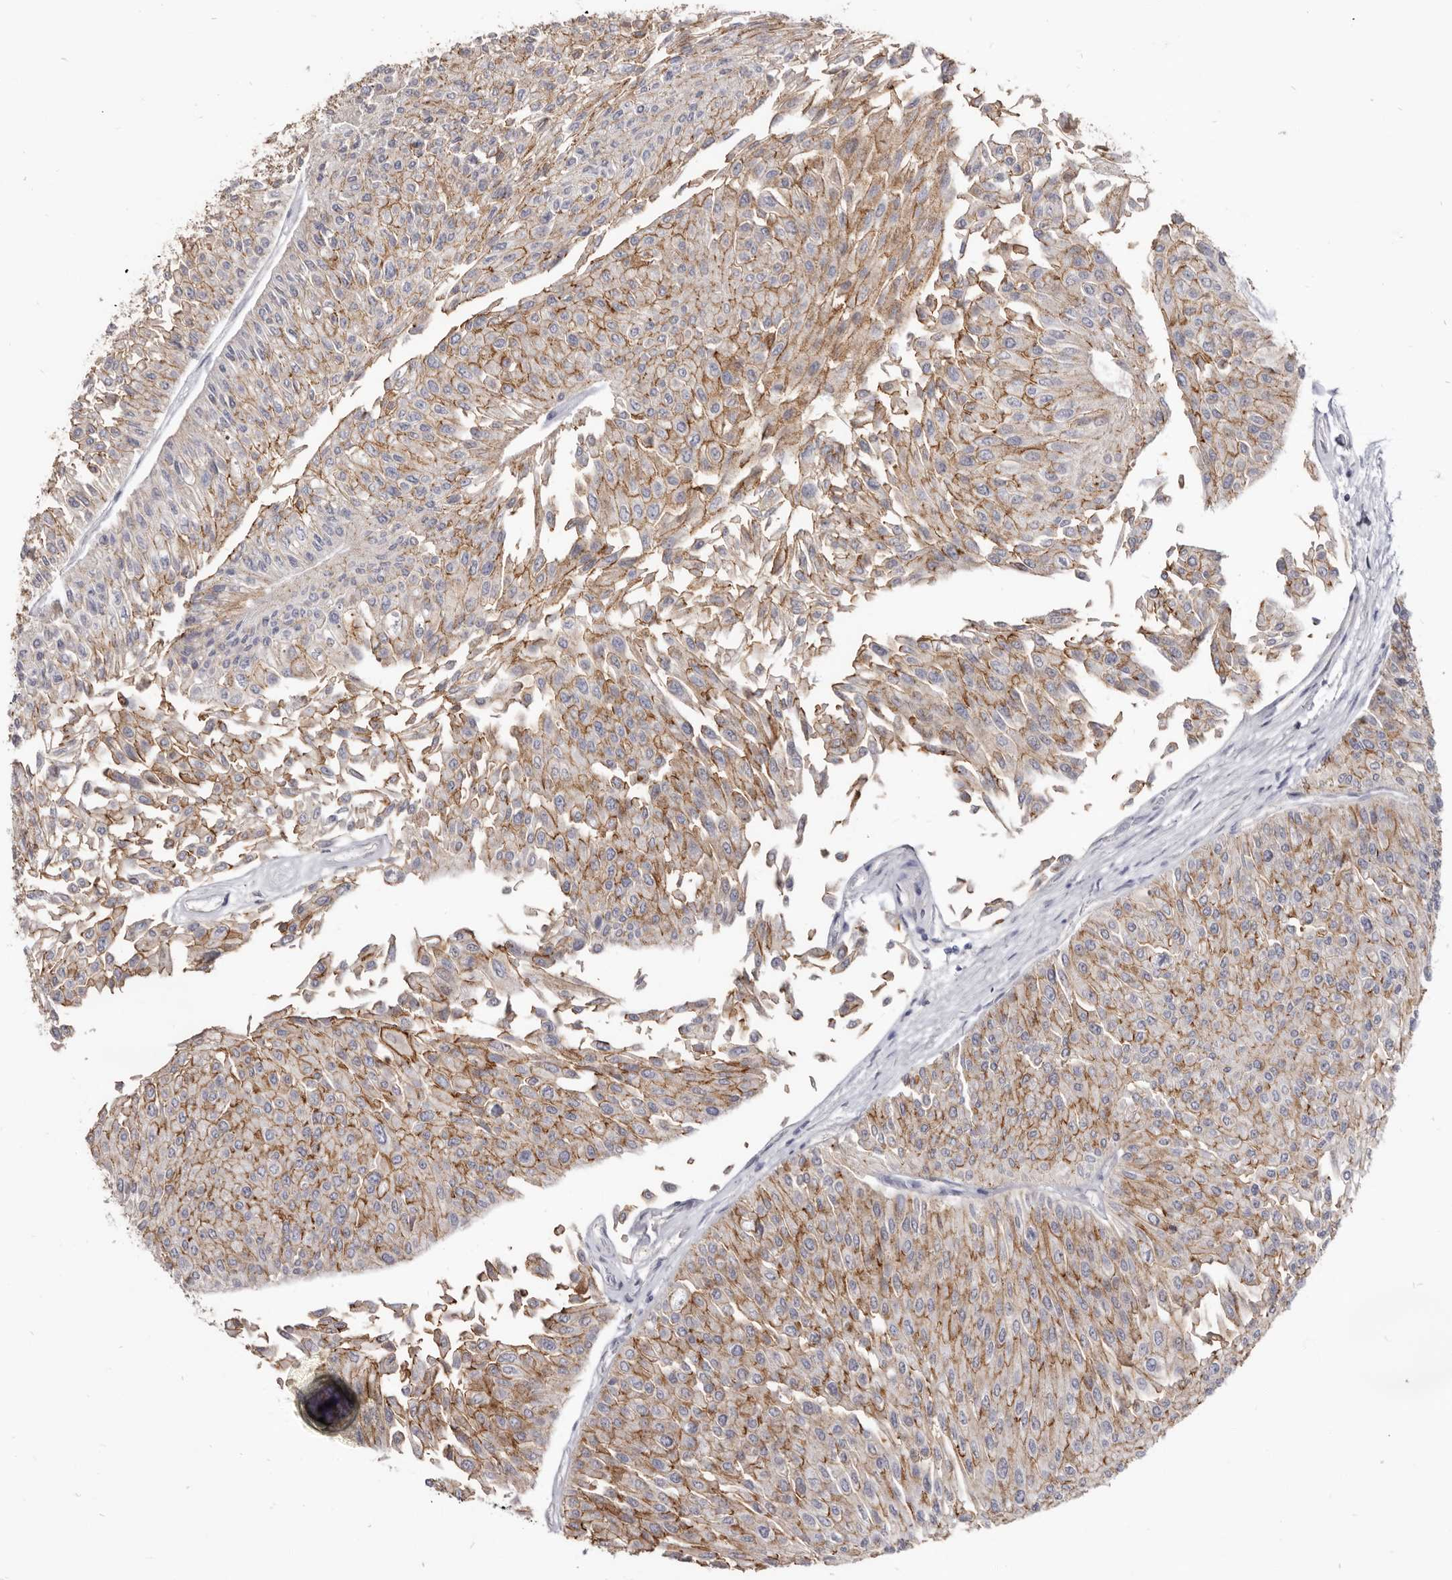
{"staining": {"intensity": "moderate", "quantity": ">75%", "location": "cytoplasmic/membranous"}, "tissue": "urothelial cancer", "cell_type": "Tumor cells", "image_type": "cancer", "snomed": [{"axis": "morphology", "description": "Urothelial carcinoma, Low grade"}, {"axis": "topography", "description": "Urinary bladder"}], "caption": "Tumor cells reveal moderate cytoplasmic/membranous staining in about >75% of cells in urothelial cancer. Using DAB (brown) and hematoxylin (blue) stains, captured at high magnification using brightfield microscopy.", "gene": "CGN", "patient": {"sex": "male", "age": 67}}